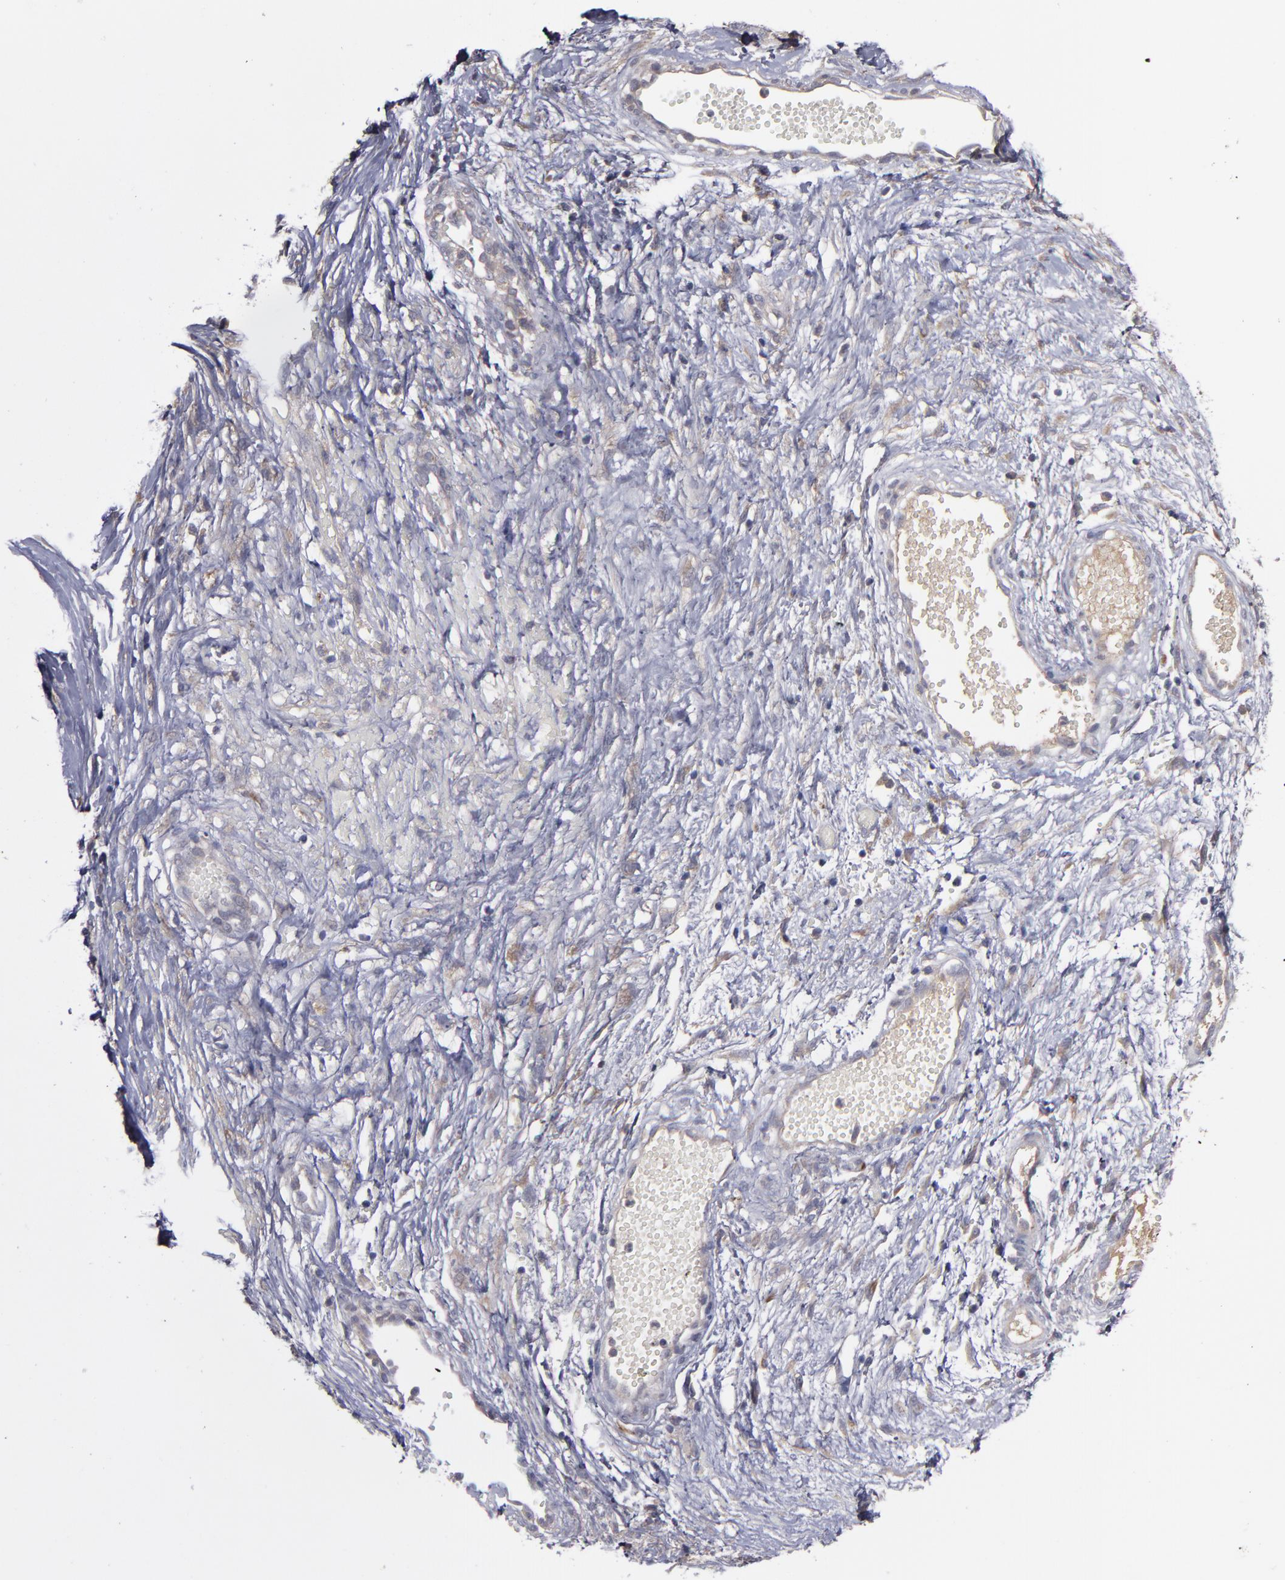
{"staining": {"intensity": "weak", "quantity": ">75%", "location": "cytoplasmic/membranous"}, "tissue": "ovarian cancer", "cell_type": "Tumor cells", "image_type": "cancer", "snomed": [{"axis": "morphology", "description": "Carcinoma, endometroid"}, {"axis": "topography", "description": "Ovary"}], "caption": "Tumor cells show weak cytoplasmic/membranous expression in about >75% of cells in ovarian cancer. (DAB (3,3'-diaminobenzidine) IHC with brightfield microscopy, high magnification).", "gene": "MMP11", "patient": {"sex": "female", "age": 42}}